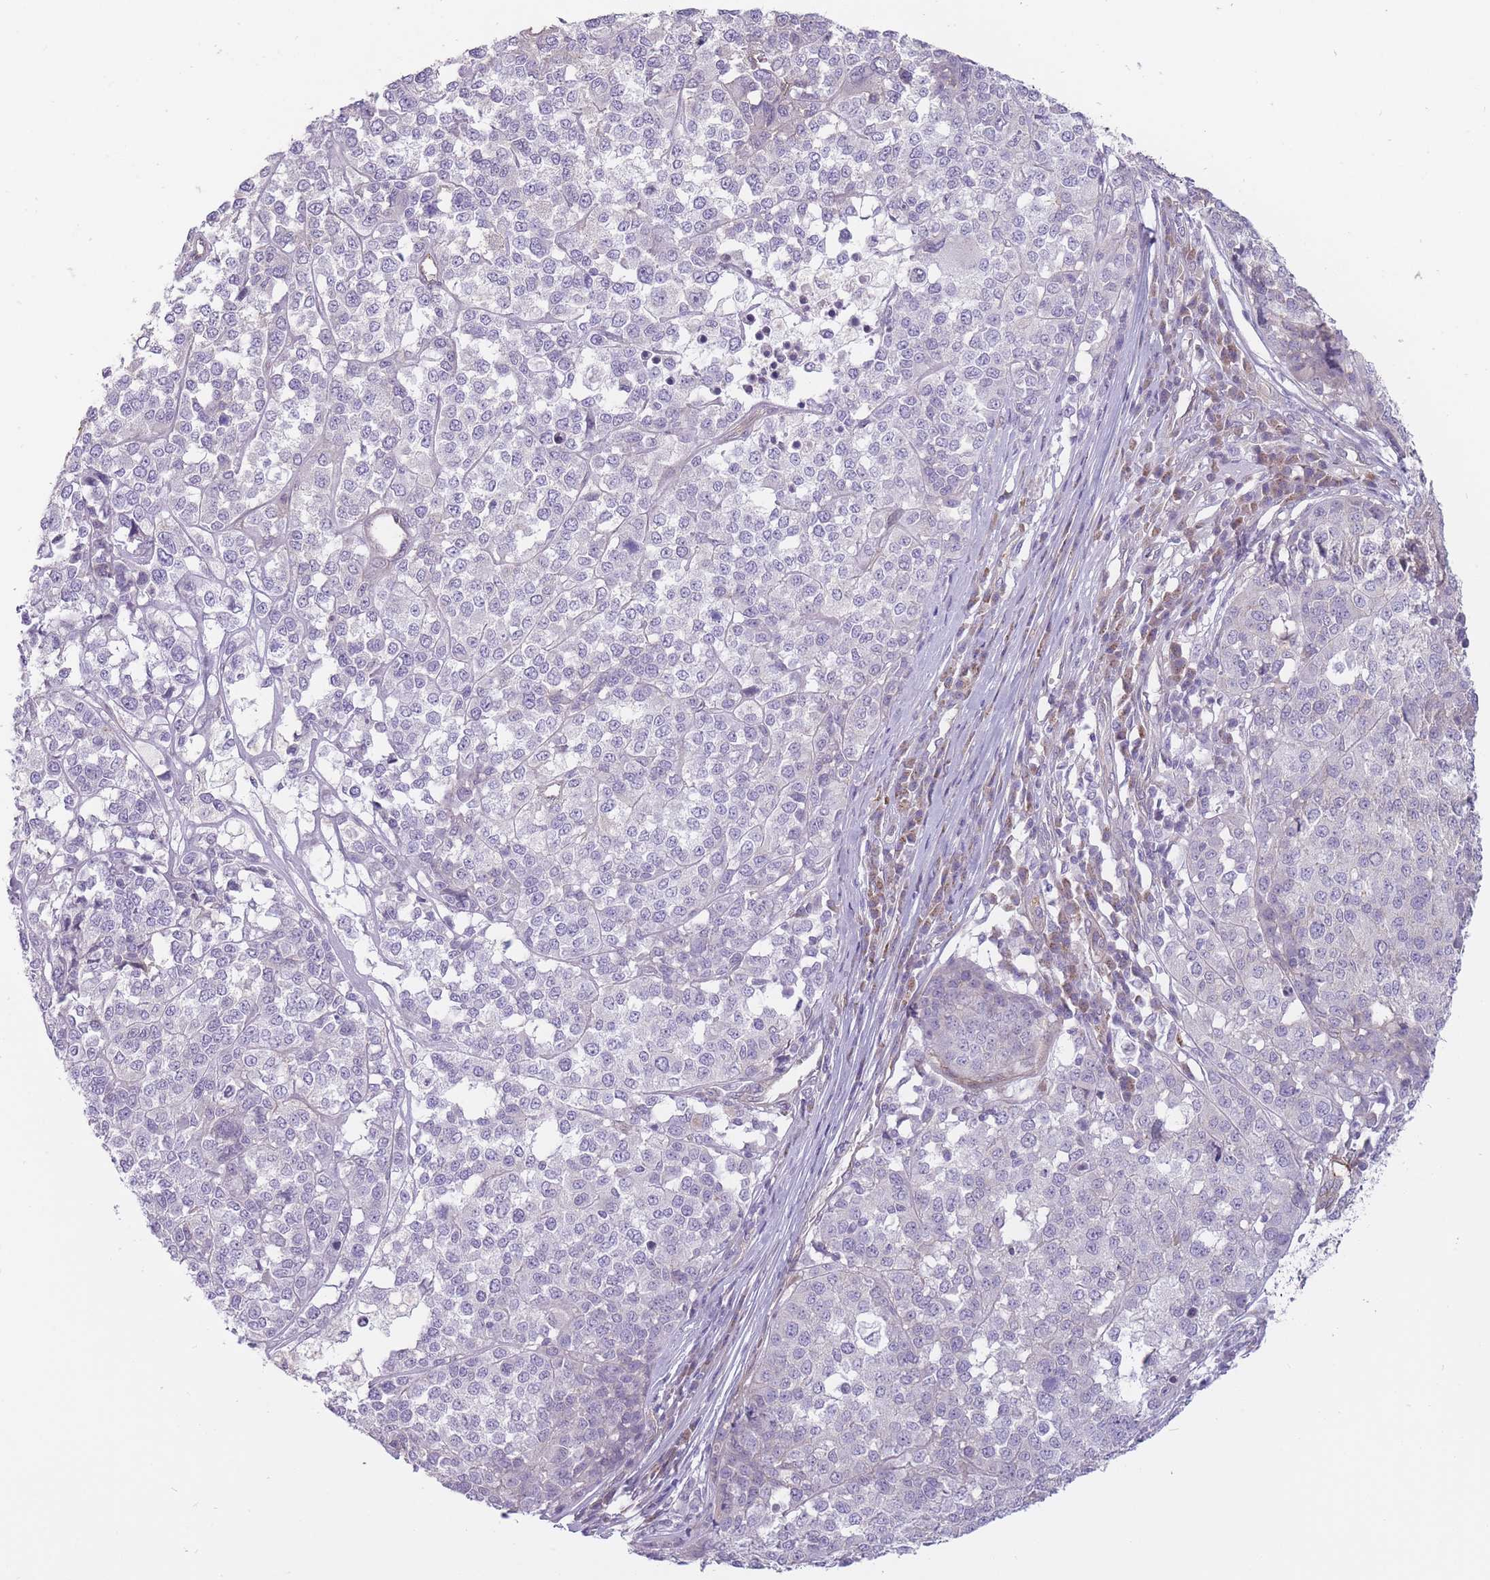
{"staining": {"intensity": "negative", "quantity": "none", "location": "none"}, "tissue": "melanoma", "cell_type": "Tumor cells", "image_type": "cancer", "snomed": [{"axis": "morphology", "description": "Malignant melanoma, Metastatic site"}, {"axis": "topography", "description": "Lymph node"}], "caption": "Tumor cells show no significant protein positivity in melanoma.", "gene": "PGRMC2", "patient": {"sex": "male", "age": 44}}